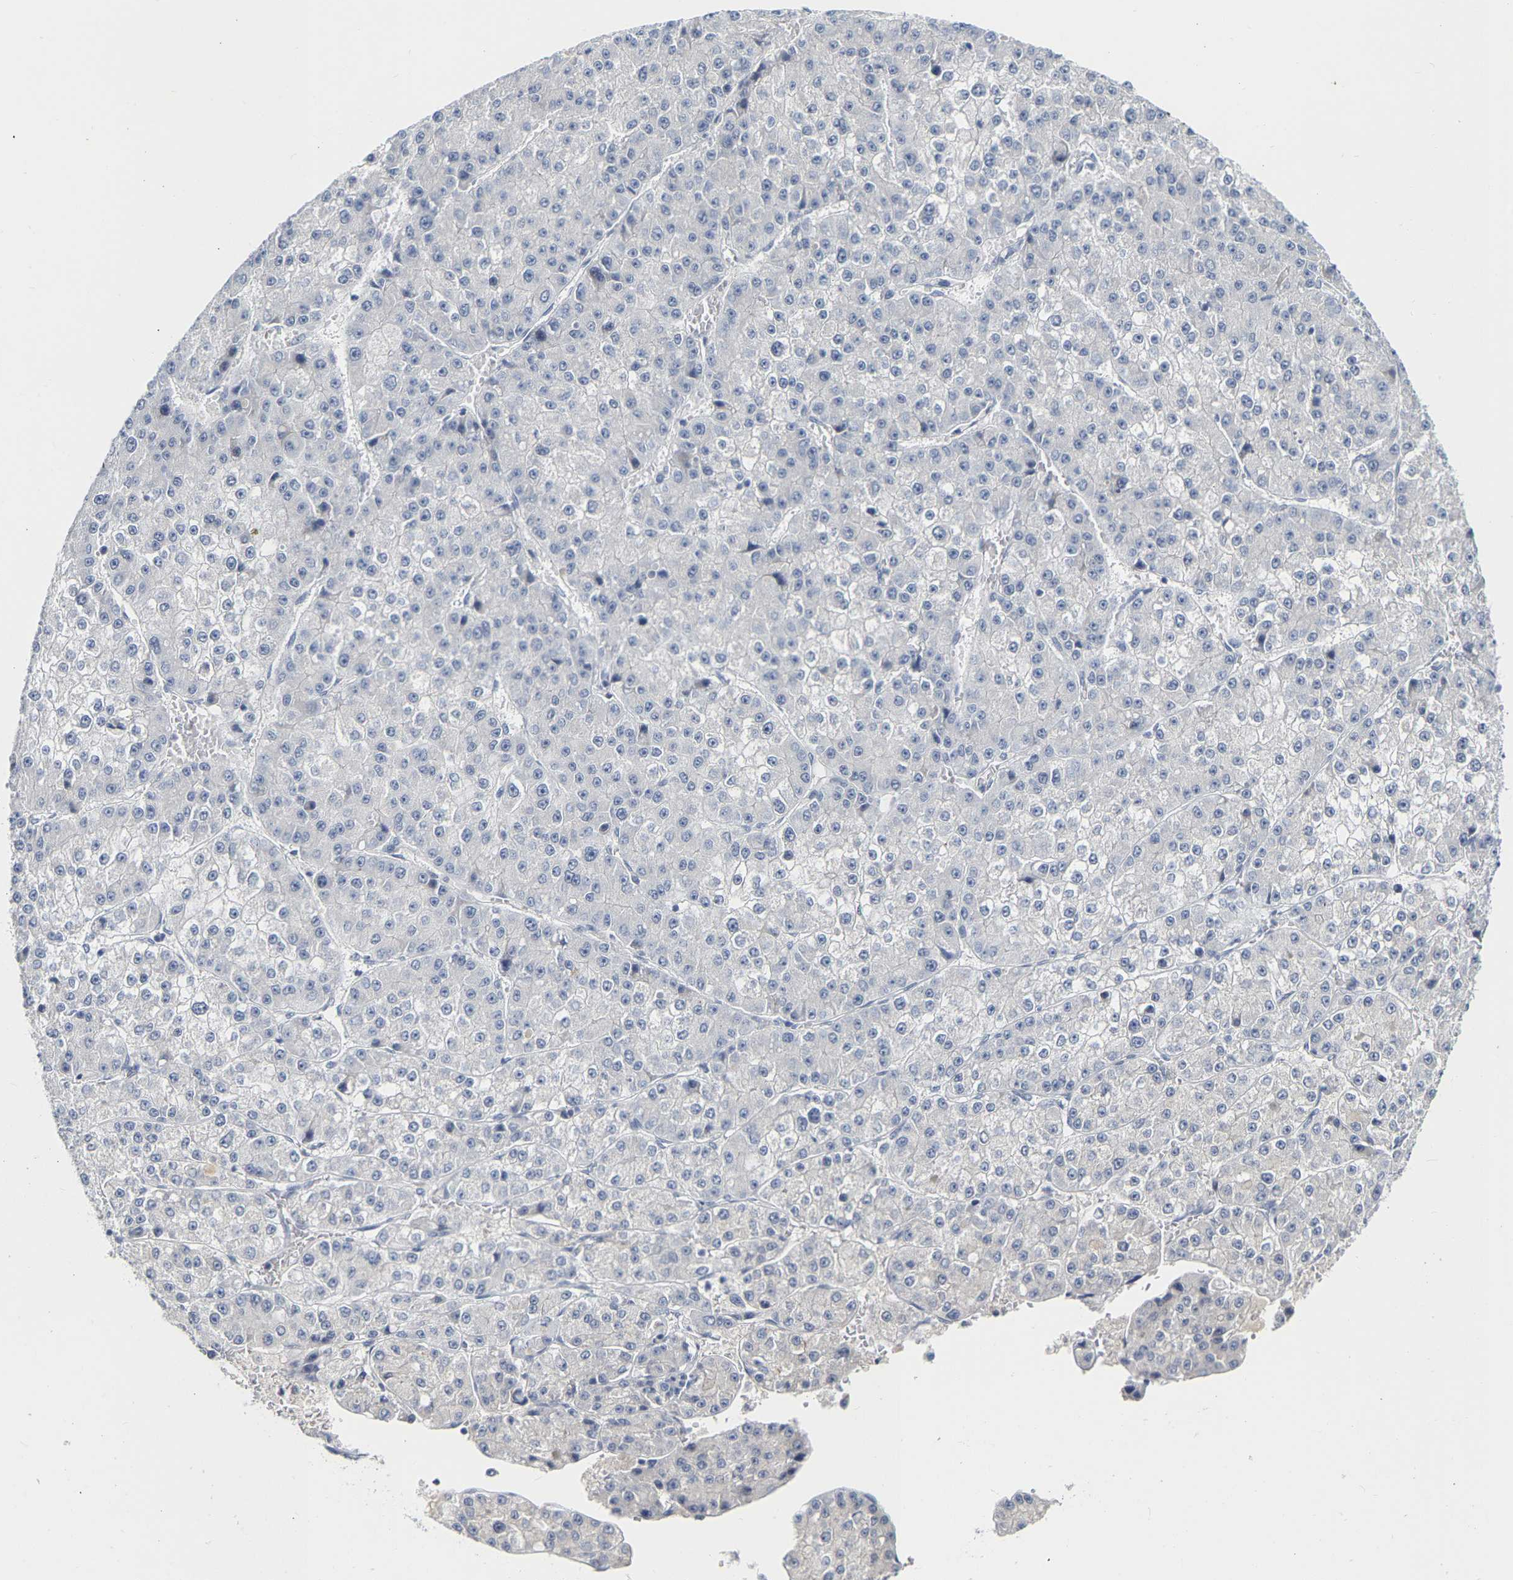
{"staining": {"intensity": "negative", "quantity": "none", "location": "none"}, "tissue": "liver cancer", "cell_type": "Tumor cells", "image_type": "cancer", "snomed": [{"axis": "morphology", "description": "Carcinoma, Hepatocellular, NOS"}, {"axis": "topography", "description": "Liver"}], "caption": "Immunohistochemistry (IHC) histopathology image of human liver hepatocellular carcinoma stained for a protein (brown), which exhibits no positivity in tumor cells.", "gene": "KRT76", "patient": {"sex": "female", "age": 73}}